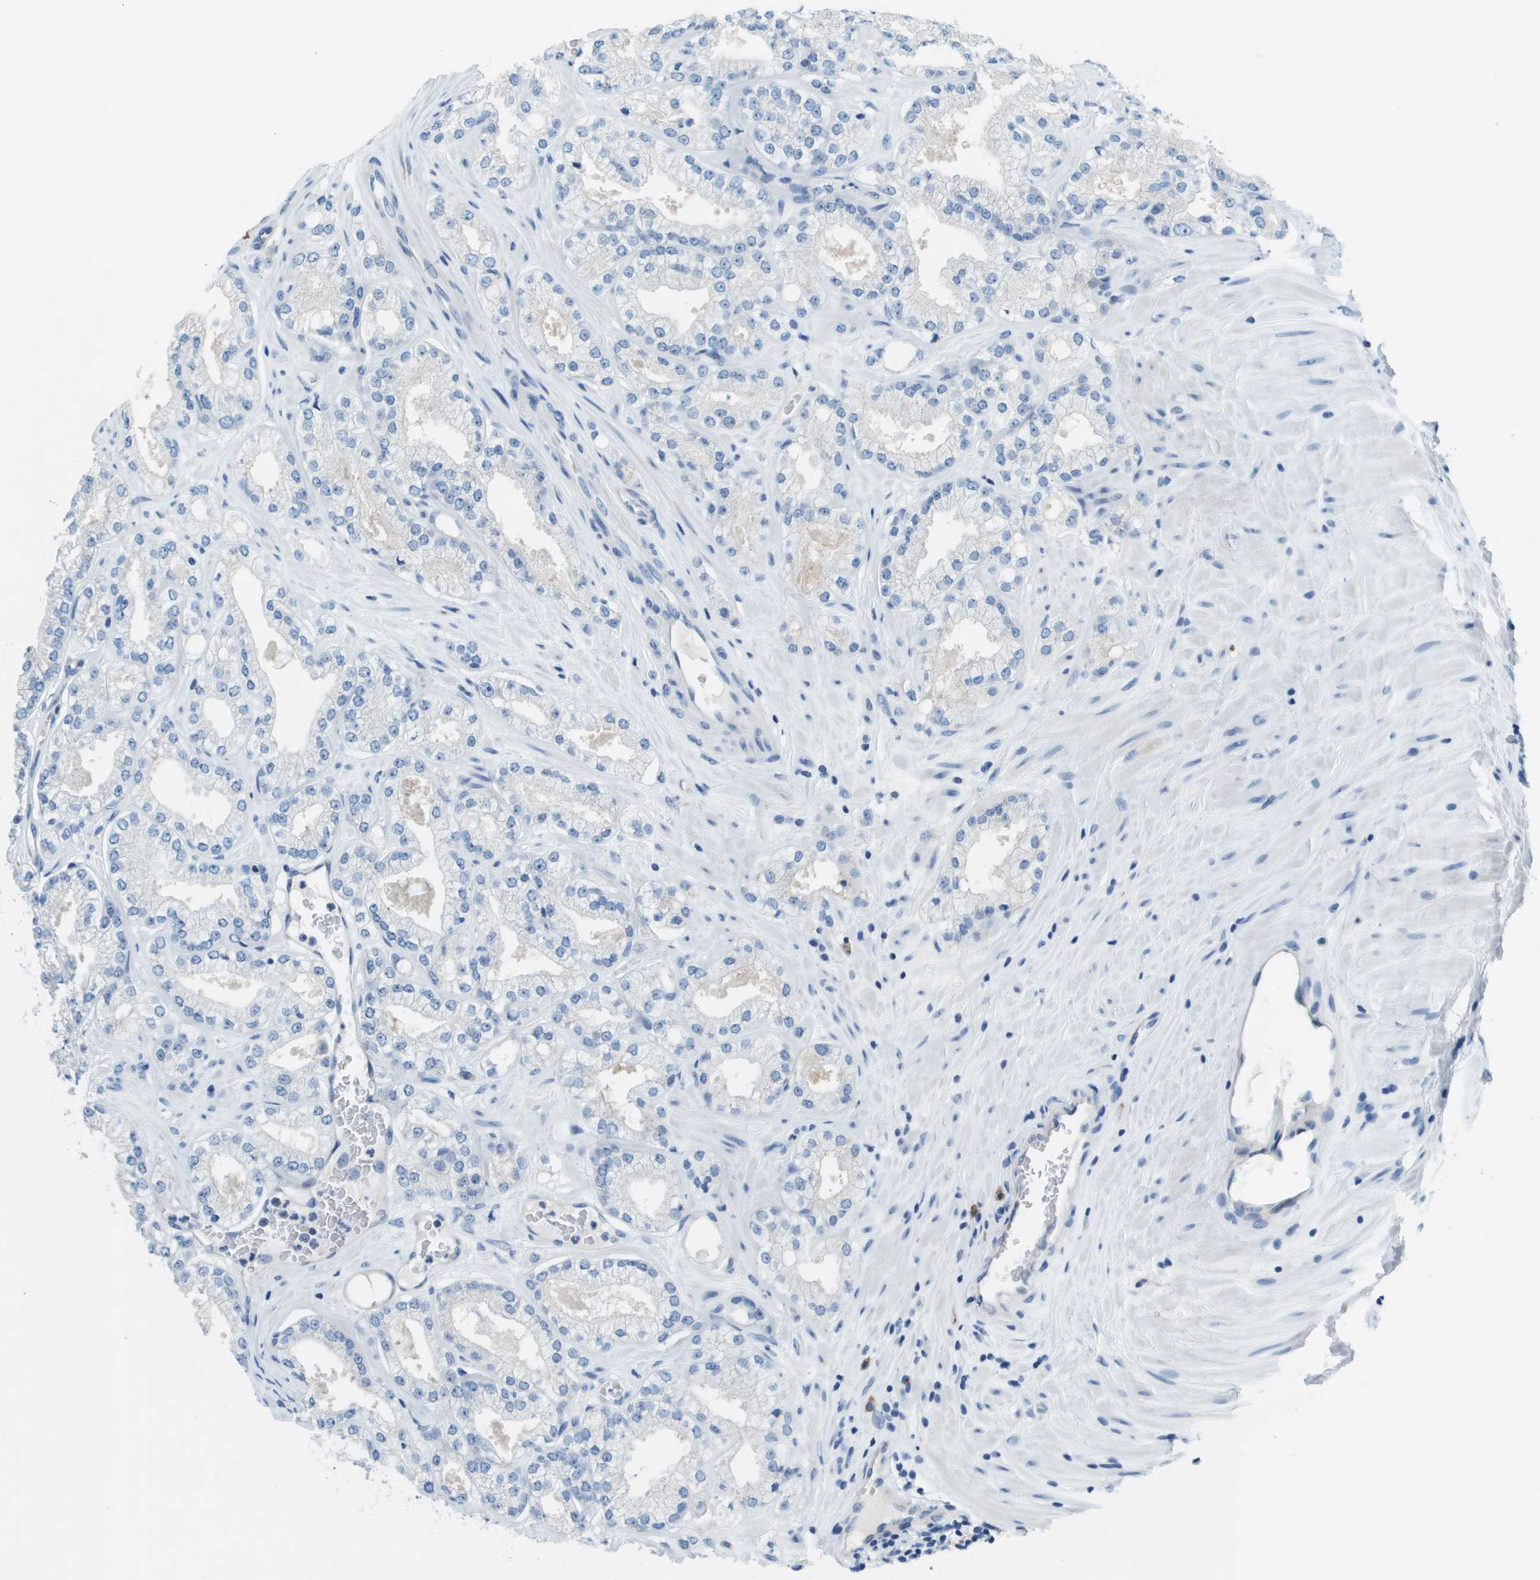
{"staining": {"intensity": "negative", "quantity": "none", "location": "none"}, "tissue": "prostate cancer", "cell_type": "Tumor cells", "image_type": "cancer", "snomed": [{"axis": "morphology", "description": "Adenocarcinoma, High grade"}, {"axis": "topography", "description": "Prostate"}], "caption": "This is a histopathology image of immunohistochemistry staining of prostate adenocarcinoma (high-grade), which shows no positivity in tumor cells.", "gene": "SDC1", "patient": {"sex": "male", "age": 71}}